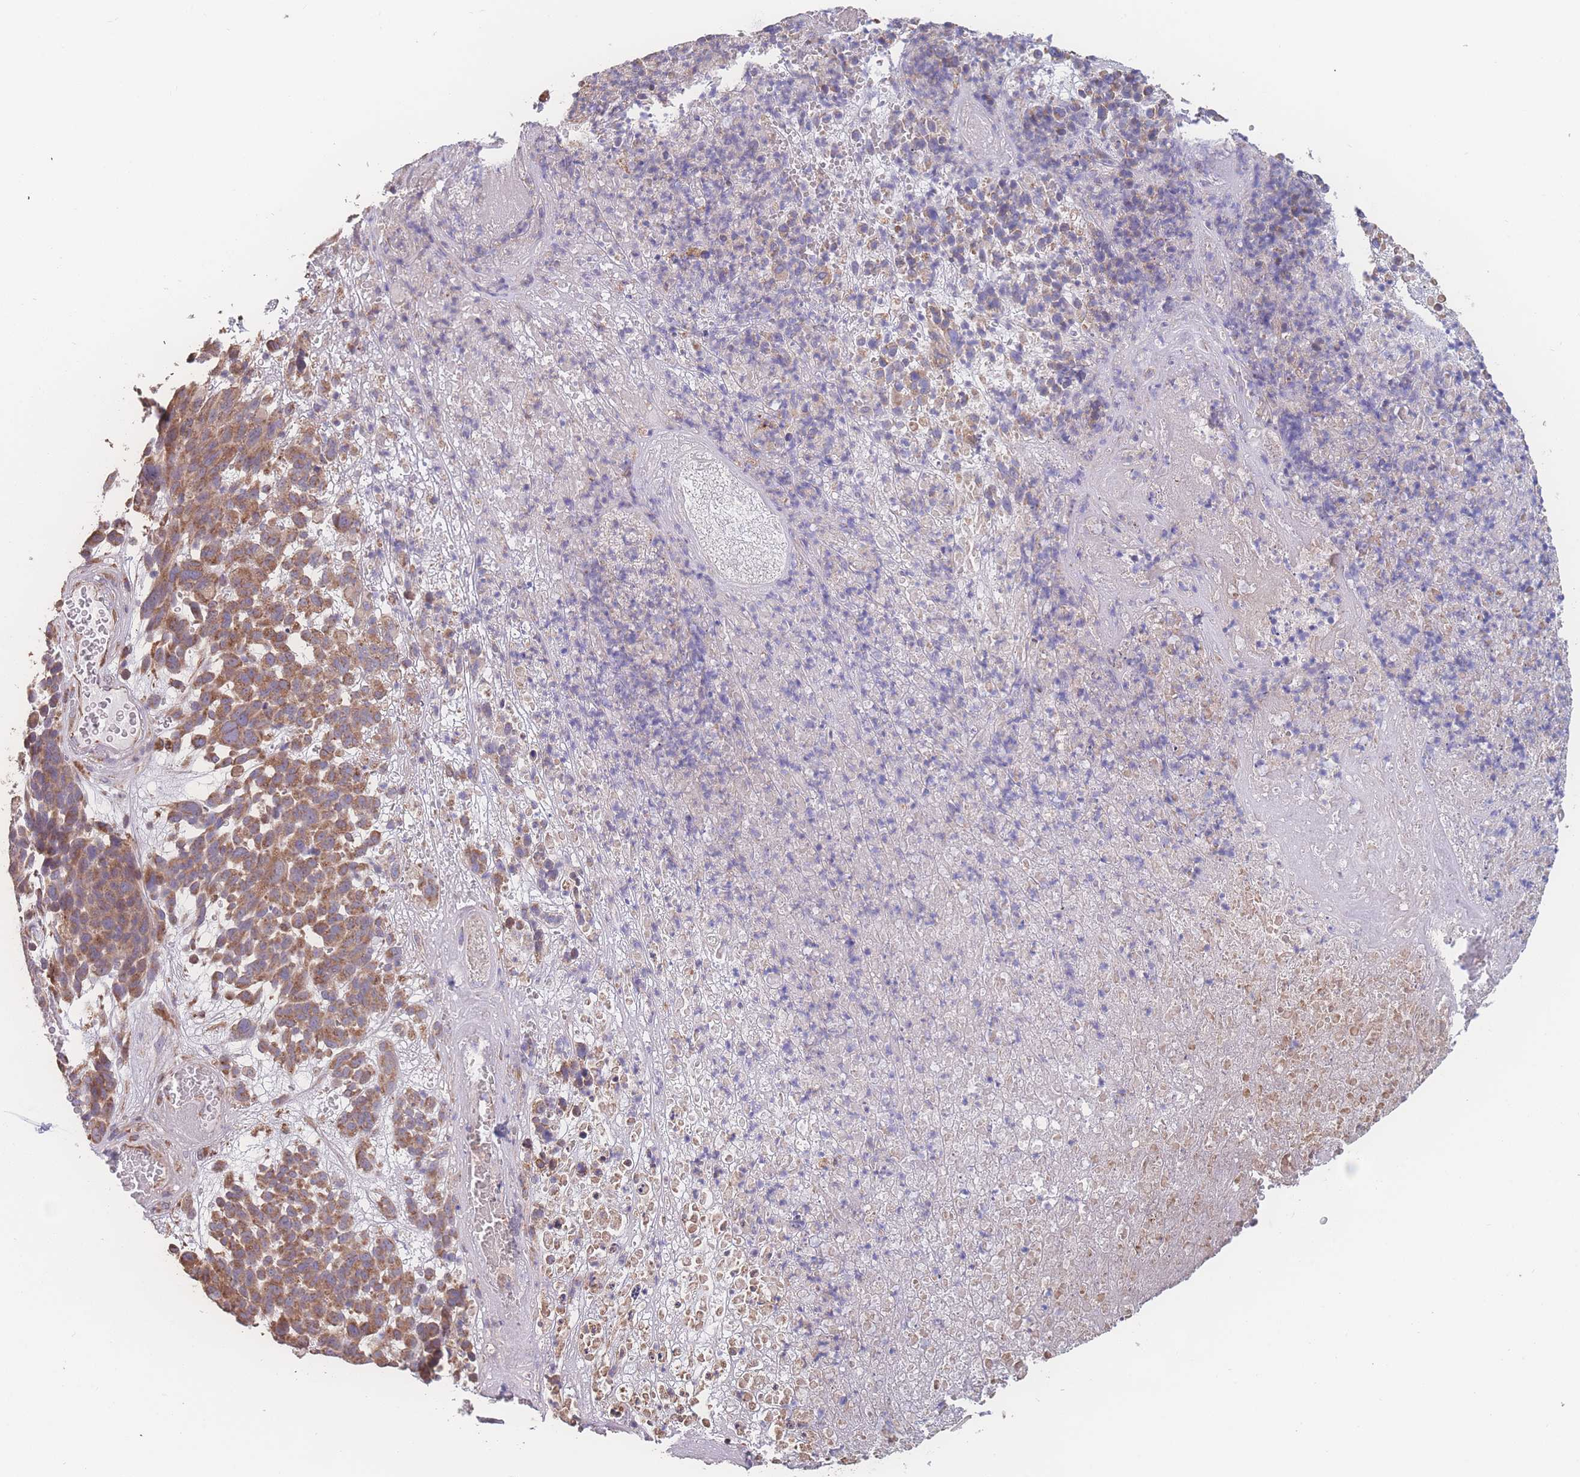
{"staining": {"intensity": "moderate", "quantity": ">75%", "location": "cytoplasmic/membranous"}, "tissue": "melanoma", "cell_type": "Tumor cells", "image_type": "cancer", "snomed": [{"axis": "morphology", "description": "Malignant melanoma, NOS"}, {"axis": "topography", "description": "Skin"}], "caption": "Immunohistochemical staining of human malignant melanoma reveals moderate cytoplasmic/membranous protein staining in approximately >75% of tumor cells.", "gene": "SGSM3", "patient": {"sex": "male", "age": 49}}